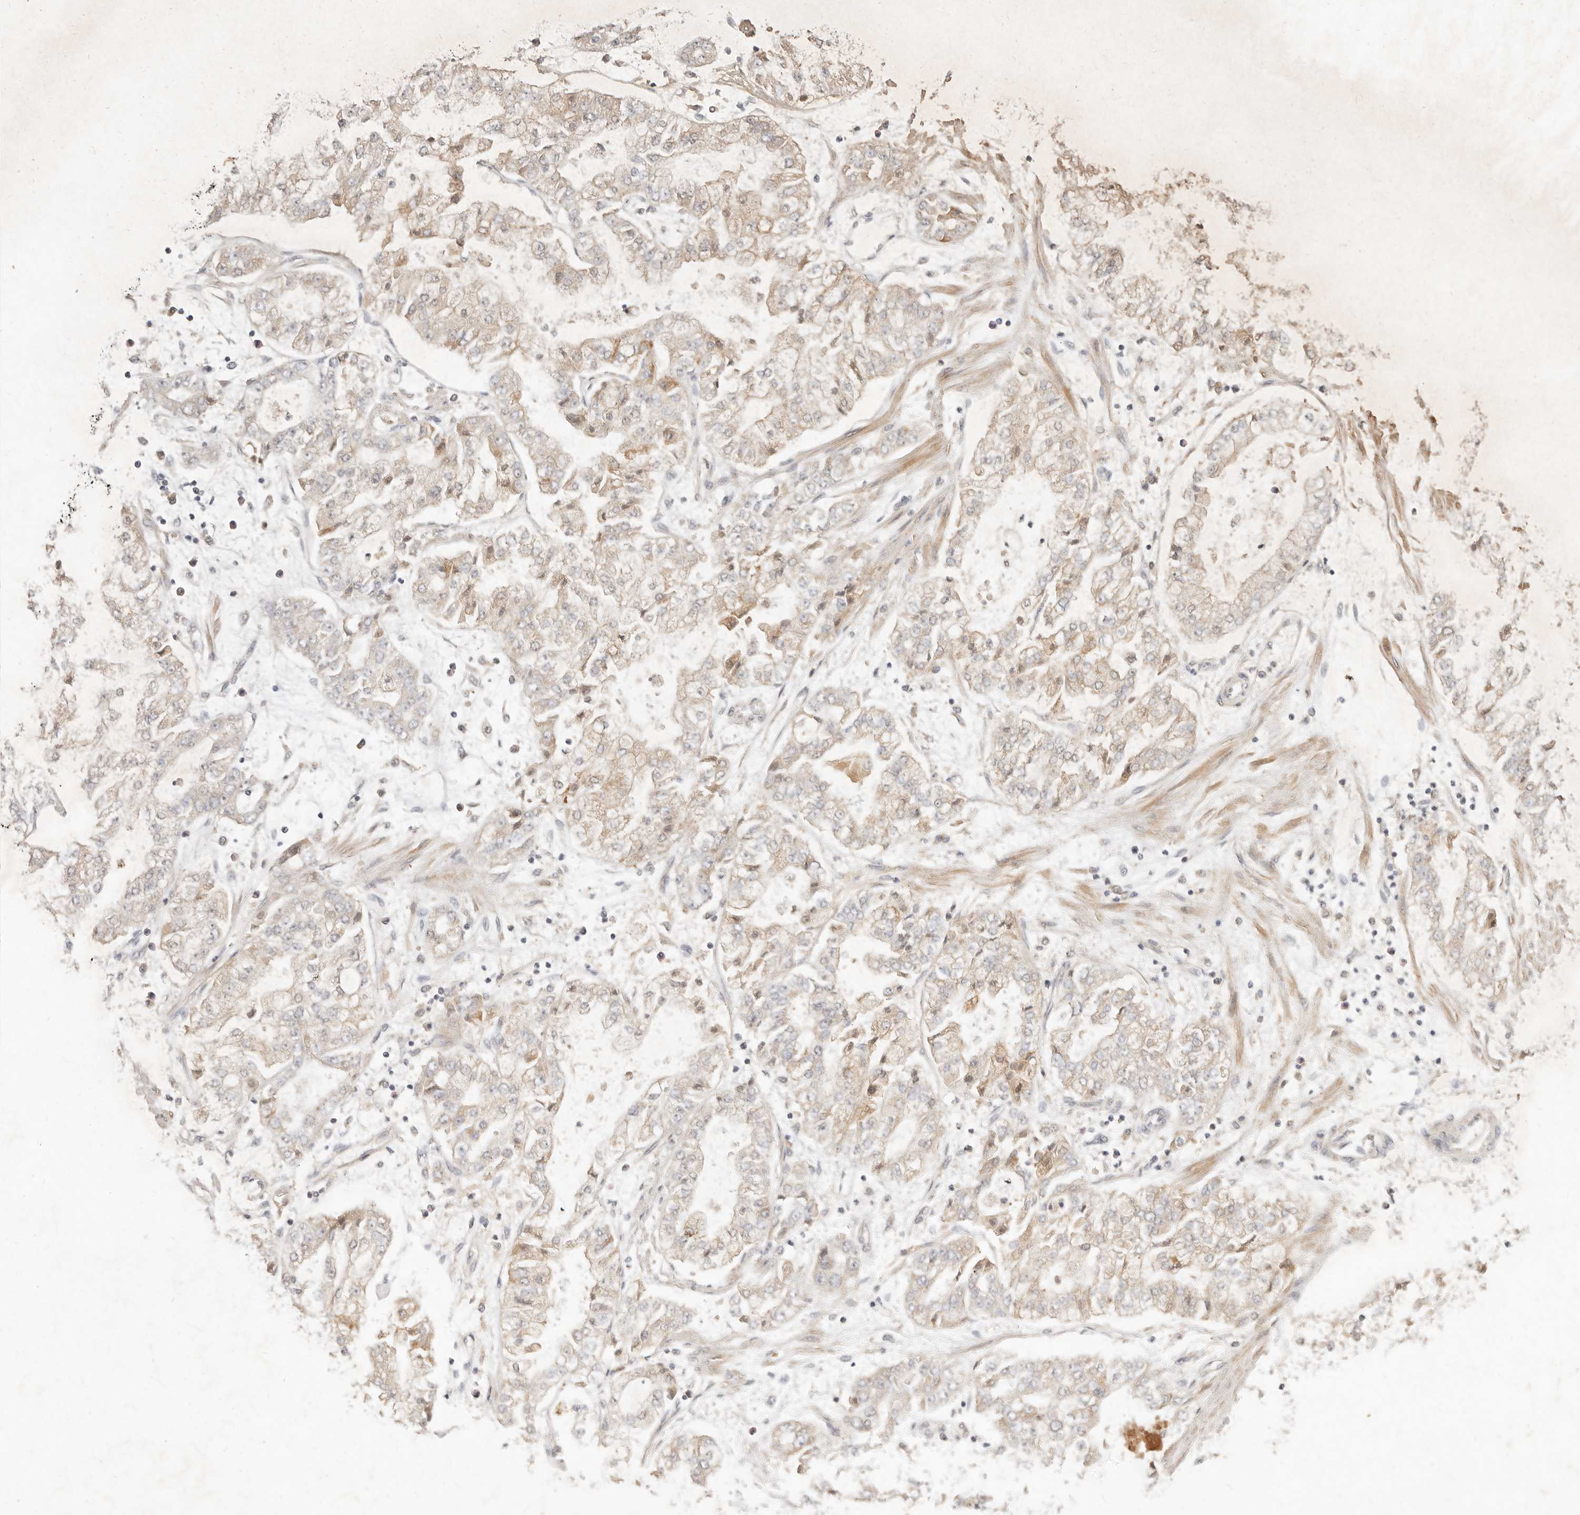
{"staining": {"intensity": "weak", "quantity": ">75%", "location": "cytoplasmic/membranous"}, "tissue": "stomach cancer", "cell_type": "Tumor cells", "image_type": "cancer", "snomed": [{"axis": "morphology", "description": "Adenocarcinoma, NOS"}, {"axis": "topography", "description": "Stomach"}], "caption": "IHC micrograph of neoplastic tissue: human stomach cancer (adenocarcinoma) stained using immunohistochemistry demonstrates low levels of weak protein expression localized specifically in the cytoplasmic/membranous of tumor cells, appearing as a cytoplasmic/membranous brown color.", "gene": "UBXN11", "patient": {"sex": "male", "age": 76}}